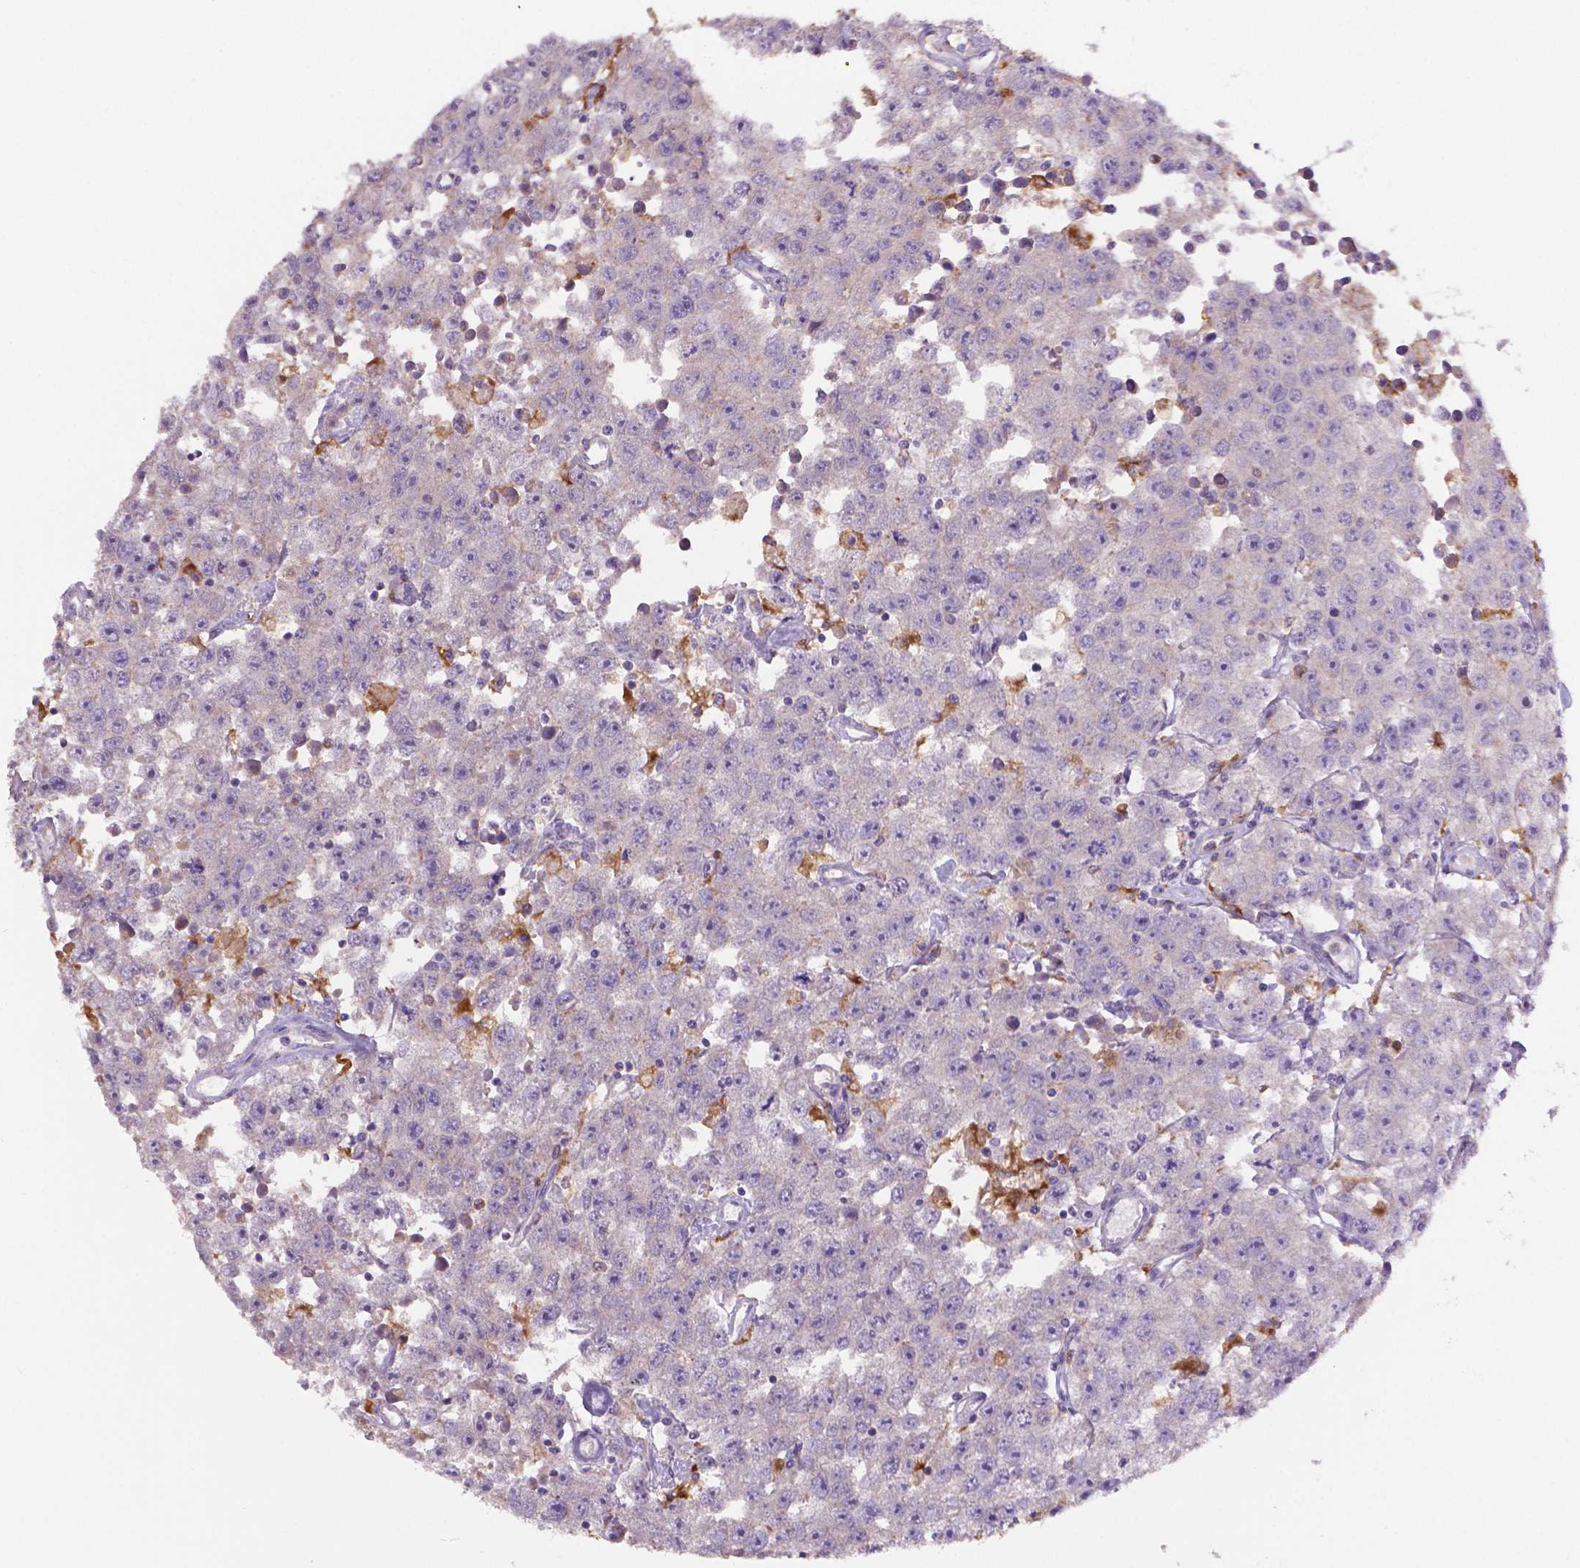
{"staining": {"intensity": "negative", "quantity": "none", "location": "none"}, "tissue": "testis cancer", "cell_type": "Tumor cells", "image_type": "cancer", "snomed": [{"axis": "morphology", "description": "Seminoma, NOS"}, {"axis": "topography", "description": "Testis"}], "caption": "An IHC histopathology image of seminoma (testis) is shown. There is no staining in tumor cells of seminoma (testis).", "gene": "CDH7", "patient": {"sex": "male", "age": 52}}